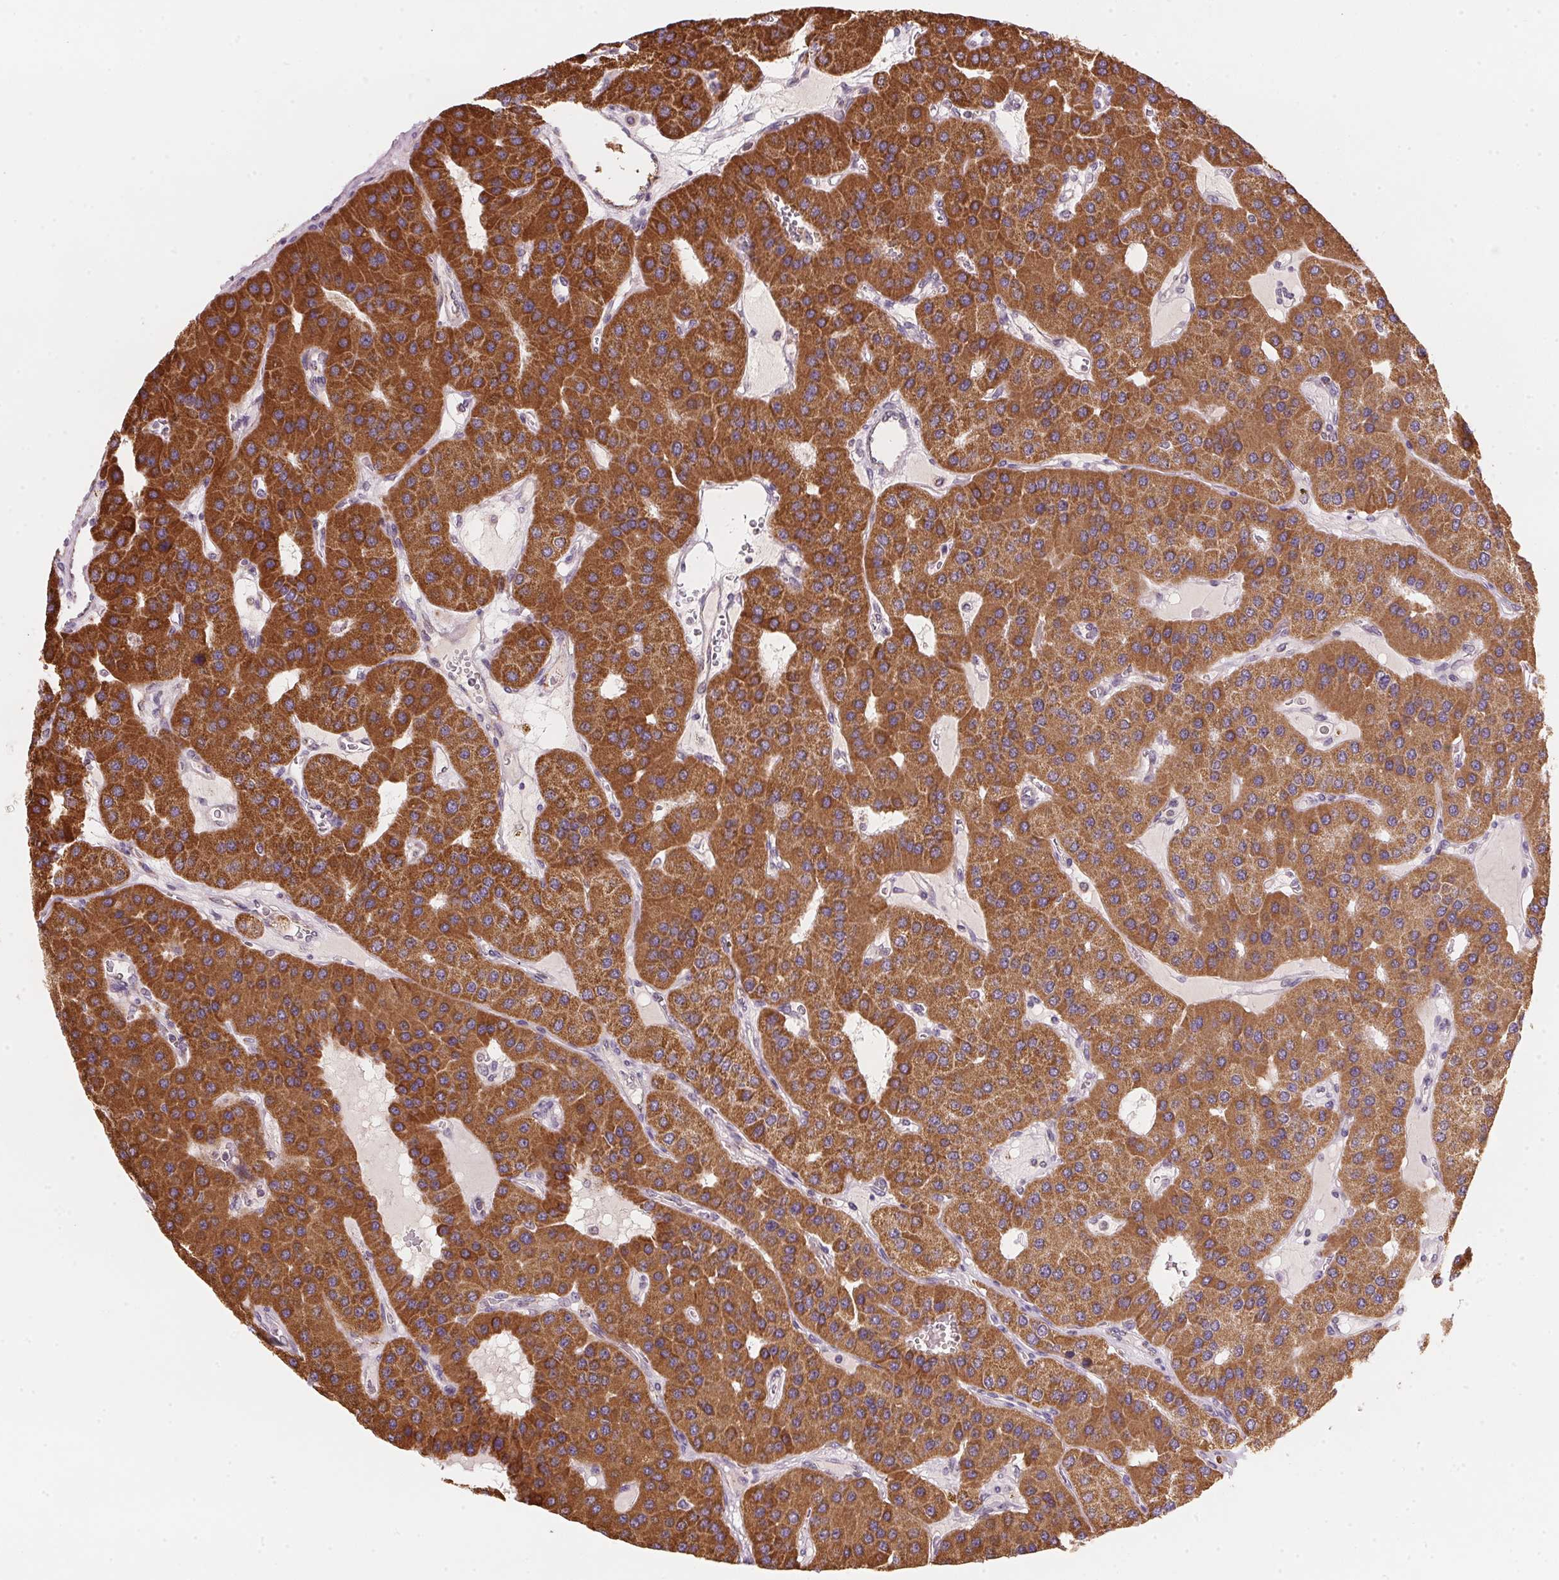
{"staining": {"intensity": "strong", "quantity": ">75%", "location": "cytoplasmic/membranous"}, "tissue": "parathyroid gland", "cell_type": "Glandular cells", "image_type": "normal", "snomed": [{"axis": "morphology", "description": "Normal tissue, NOS"}, {"axis": "morphology", "description": "Adenoma, NOS"}, {"axis": "topography", "description": "Parathyroid gland"}], "caption": "High-magnification brightfield microscopy of benign parathyroid gland stained with DAB (3,3'-diaminobenzidine) (brown) and counterstained with hematoxylin (blue). glandular cells exhibit strong cytoplasmic/membranous positivity is seen in about>75% of cells.", "gene": "COQ7", "patient": {"sex": "female", "age": 86}}